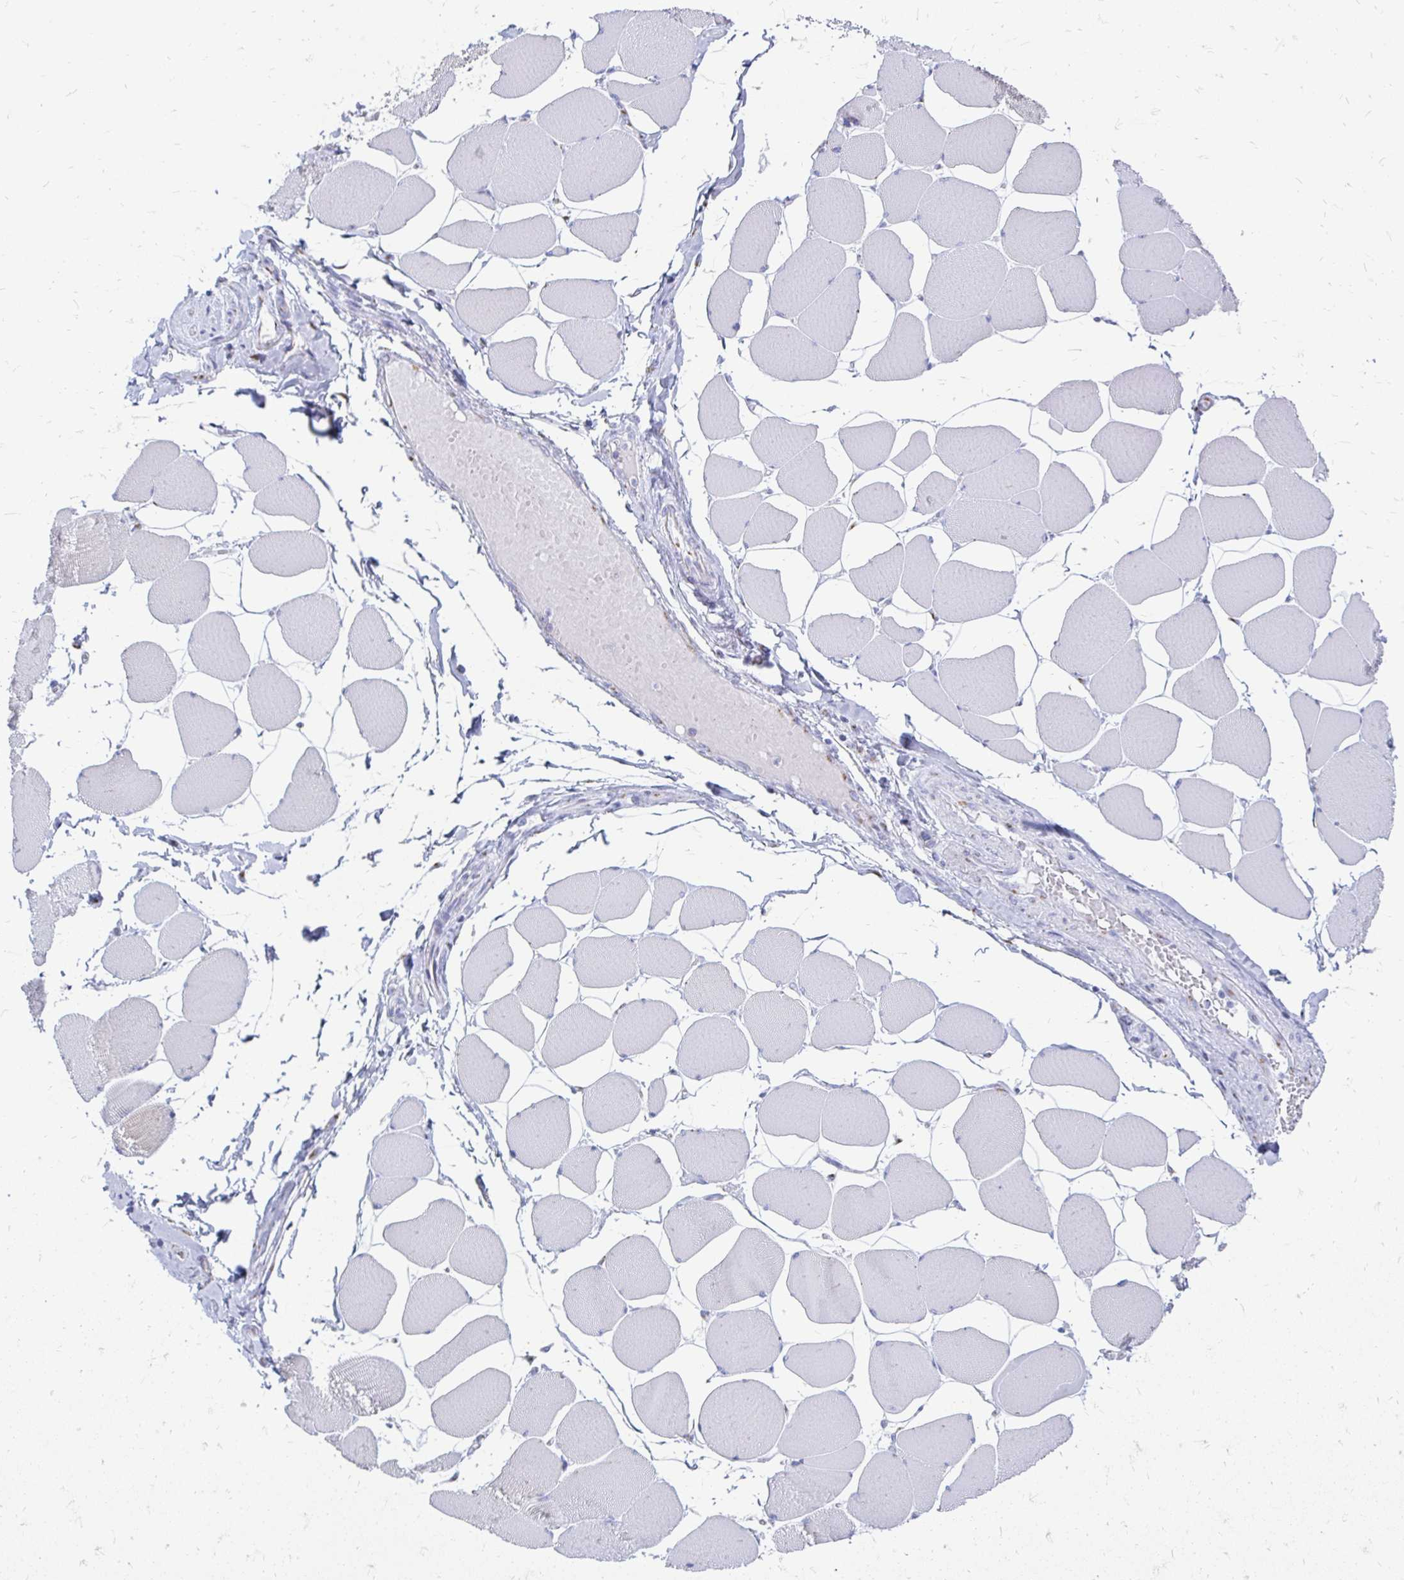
{"staining": {"intensity": "negative", "quantity": "none", "location": "none"}, "tissue": "skeletal muscle", "cell_type": "Myocytes", "image_type": "normal", "snomed": [{"axis": "morphology", "description": "Normal tissue, NOS"}, {"axis": "topography", "description": "Skeletal muscle"}], "caption": "Immunohistochemical staining of normal human skeletal muscle demonstrates no significant expression in myocytes. (DAB IHC, high magnification).", "gene": "PAGE4", "patient": {"sex": "female", "age": 75}}